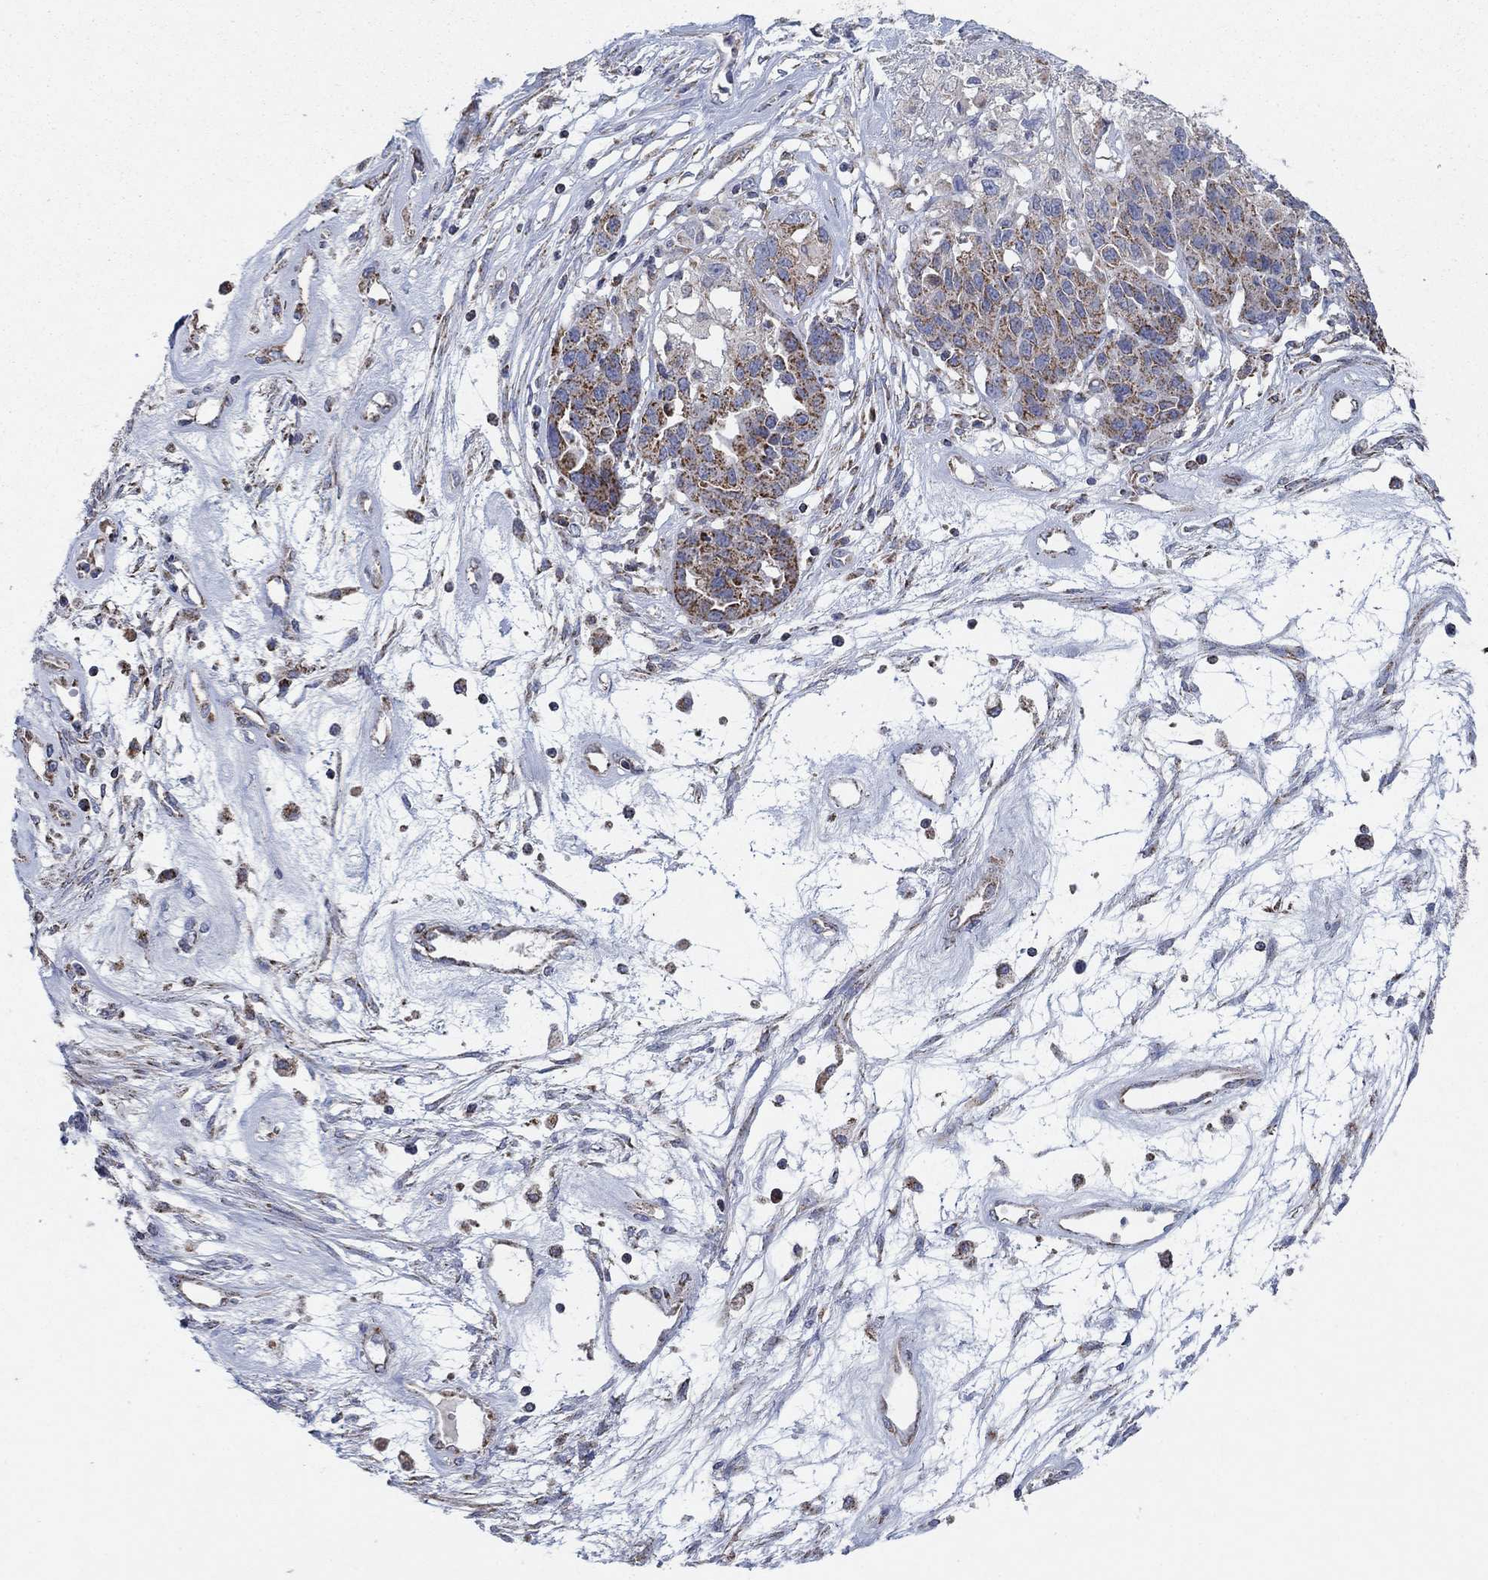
{"staining": {"intensity": "strong", "quantity": "25%-75%", "location": "cytoplasmic/membranous"}, "tissue": "ovarian cancer", "cell_type": "Tumor cells", "image_type": "cancer", "snomed": [{"axis": "morphology", "description": "Cystadenocarcinoma, serous, NOS"}, {"axis": "topography", "description": "Ovary"}], "caption": "About 25%-75% of tumor cells in human ovarian cancer exhibit strong cytoplasmic/membranous protein positivity as visualized by brown immunohistochemical staining.", "gene": "C9orf85", "patient": {"sex": "female", "age": 87}}